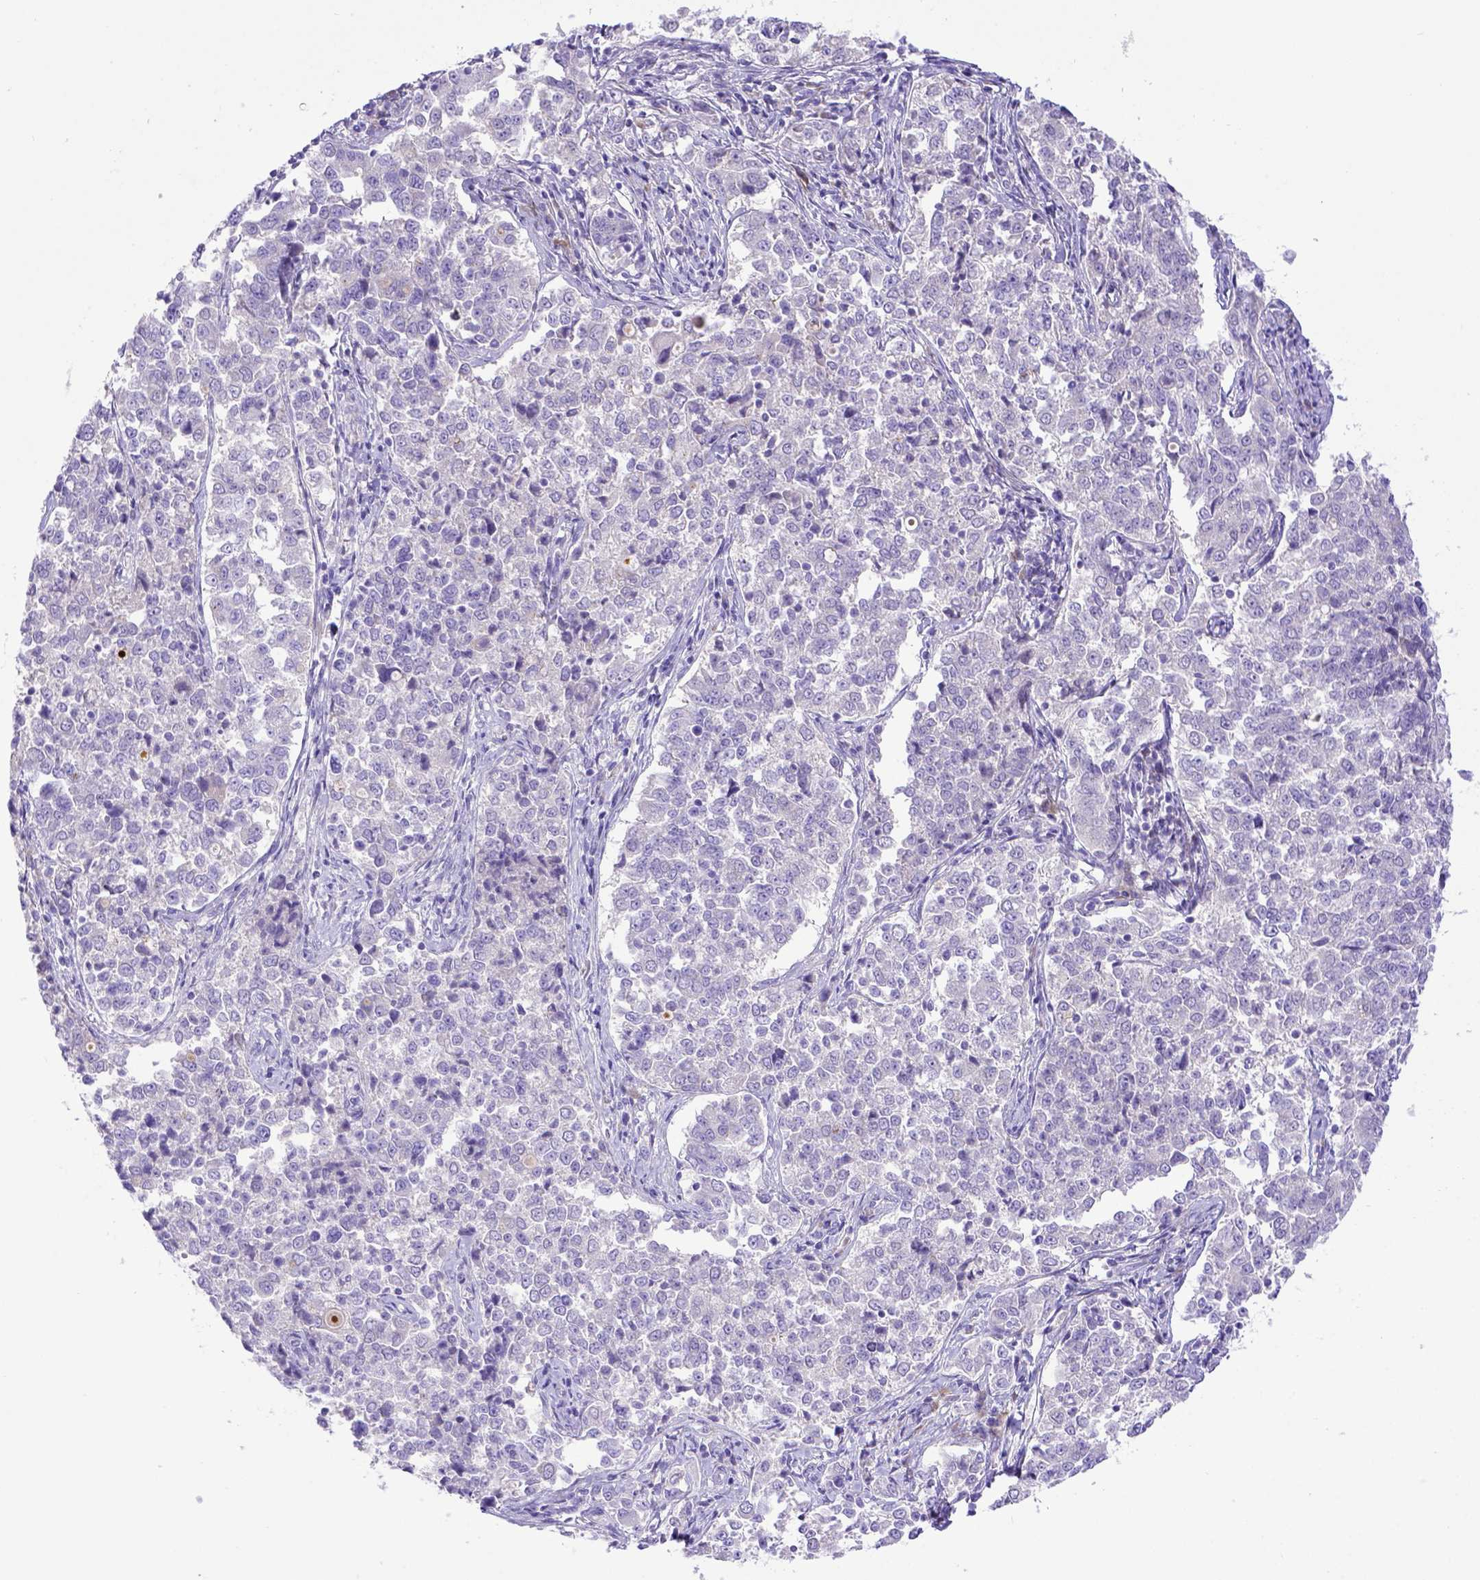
{"staining": {"intensity": "negative", "quantity": "none", "location": "none"}, "tissue": "endometrial cancer", "cell_type": "Tumor cells", "image_type": "cancer", "snomed": [{"axis": "morphology", "description": "Adenocarcinoma, NOS"}, {"axis": "topography", "description": "Endometrium"}], "caption": "Tumor cells are negative for protein expression in human adenocarcinoma (endometrial).", "gene": "CFAP300", "patient": {"sex": "female", "age": 43}}